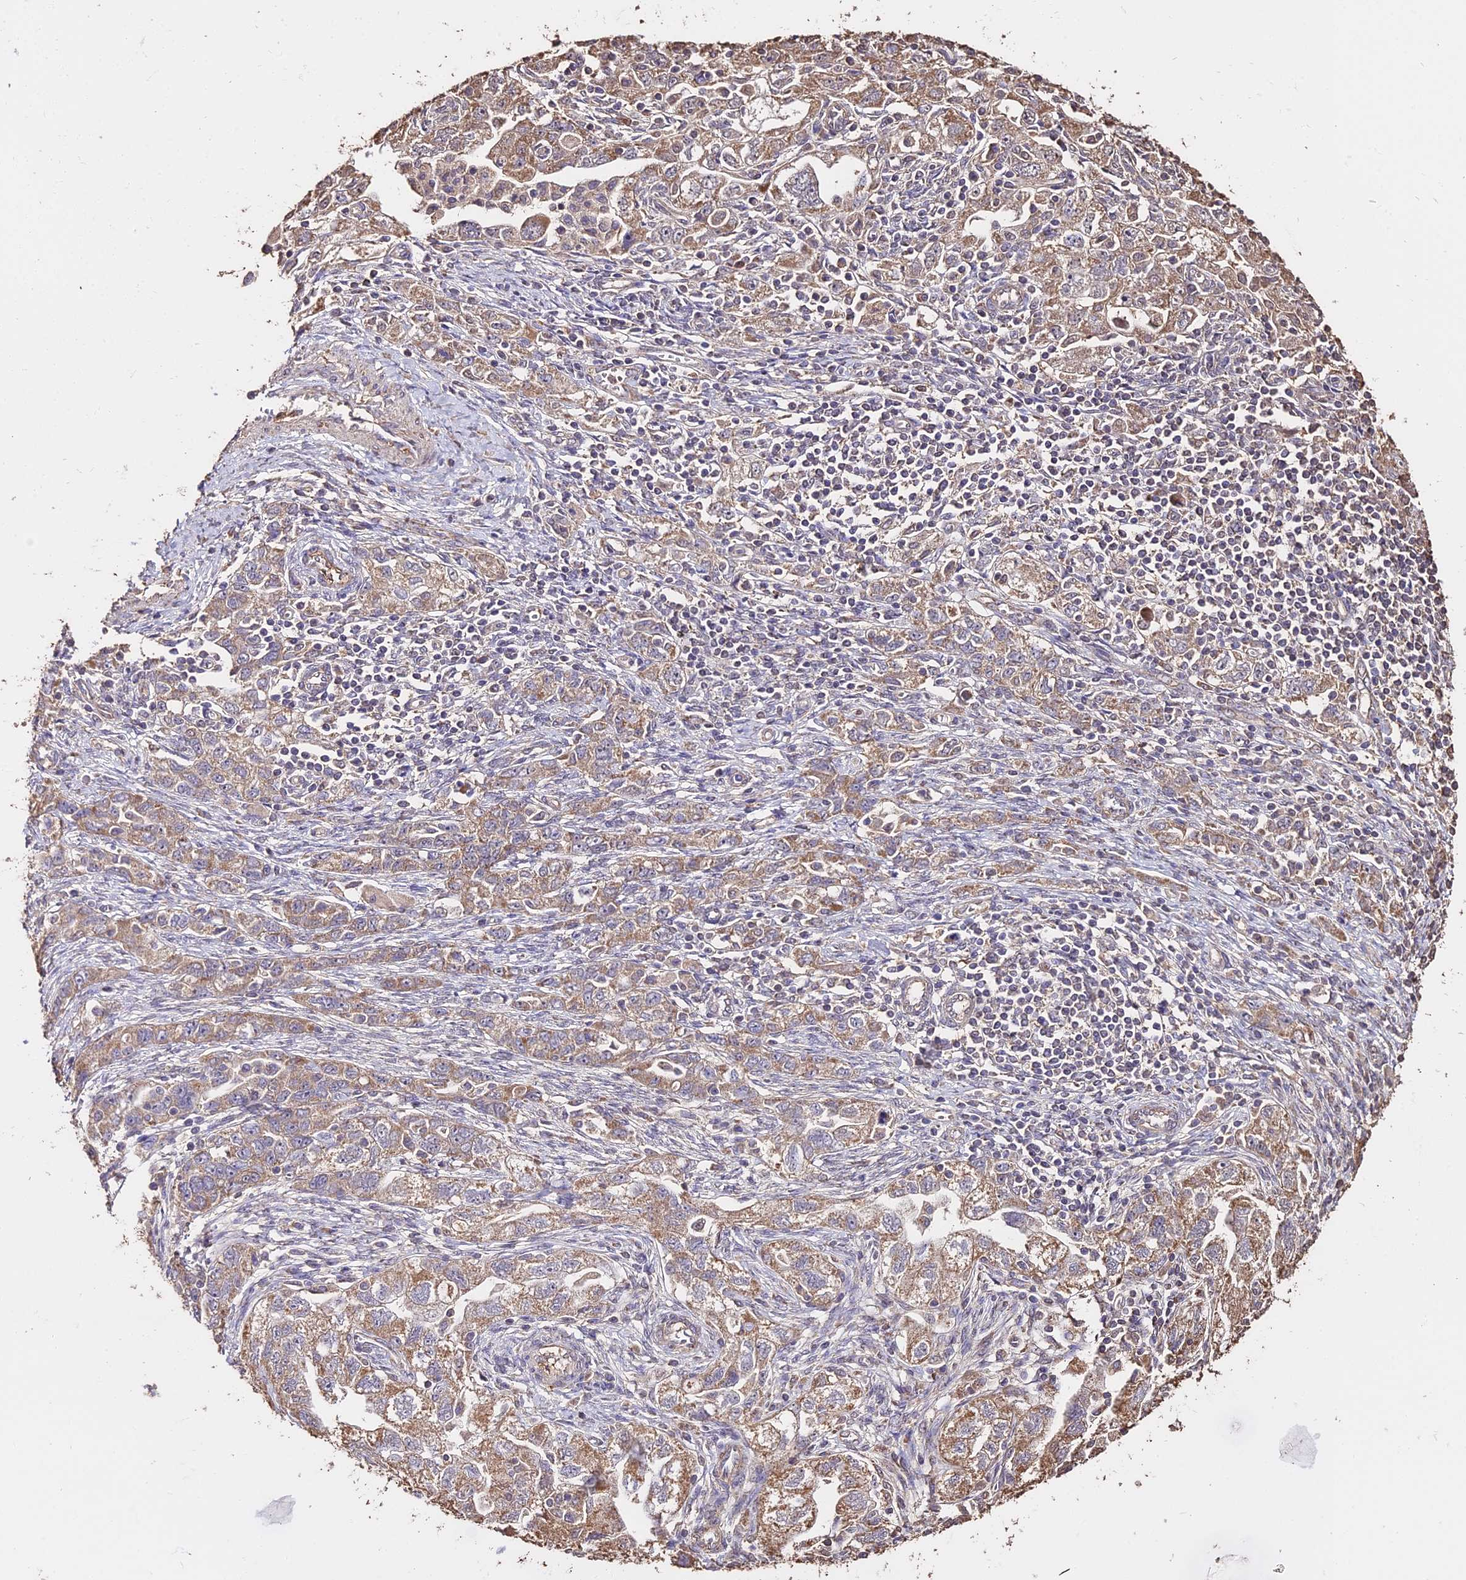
{"staining": {"intensity": "moderate", "quantity": ">75%", "location": "cytoplasmic/membranous"}, "tissue": "ovarian cancer", "cell_type": "Tumor cells", "image_type": "cancer", "snomed": [{"axis": "morphology", "description": "Carcinoma, NOS"}, {"axis": "morphology", "description": "Cystadenocarcinoma, serous, NOS"}, {"axis": "topography", "description": "Ovary"}], "caption": "Human ovarian cancer (serous cystadenocarcinoma) stained with a brown dye displays moderate cytoplasmic/membranous positive positivity in approximately >75% of tumor cells.", "gene": "METTL13", "patient": {"sex": "female", "age": 69}}